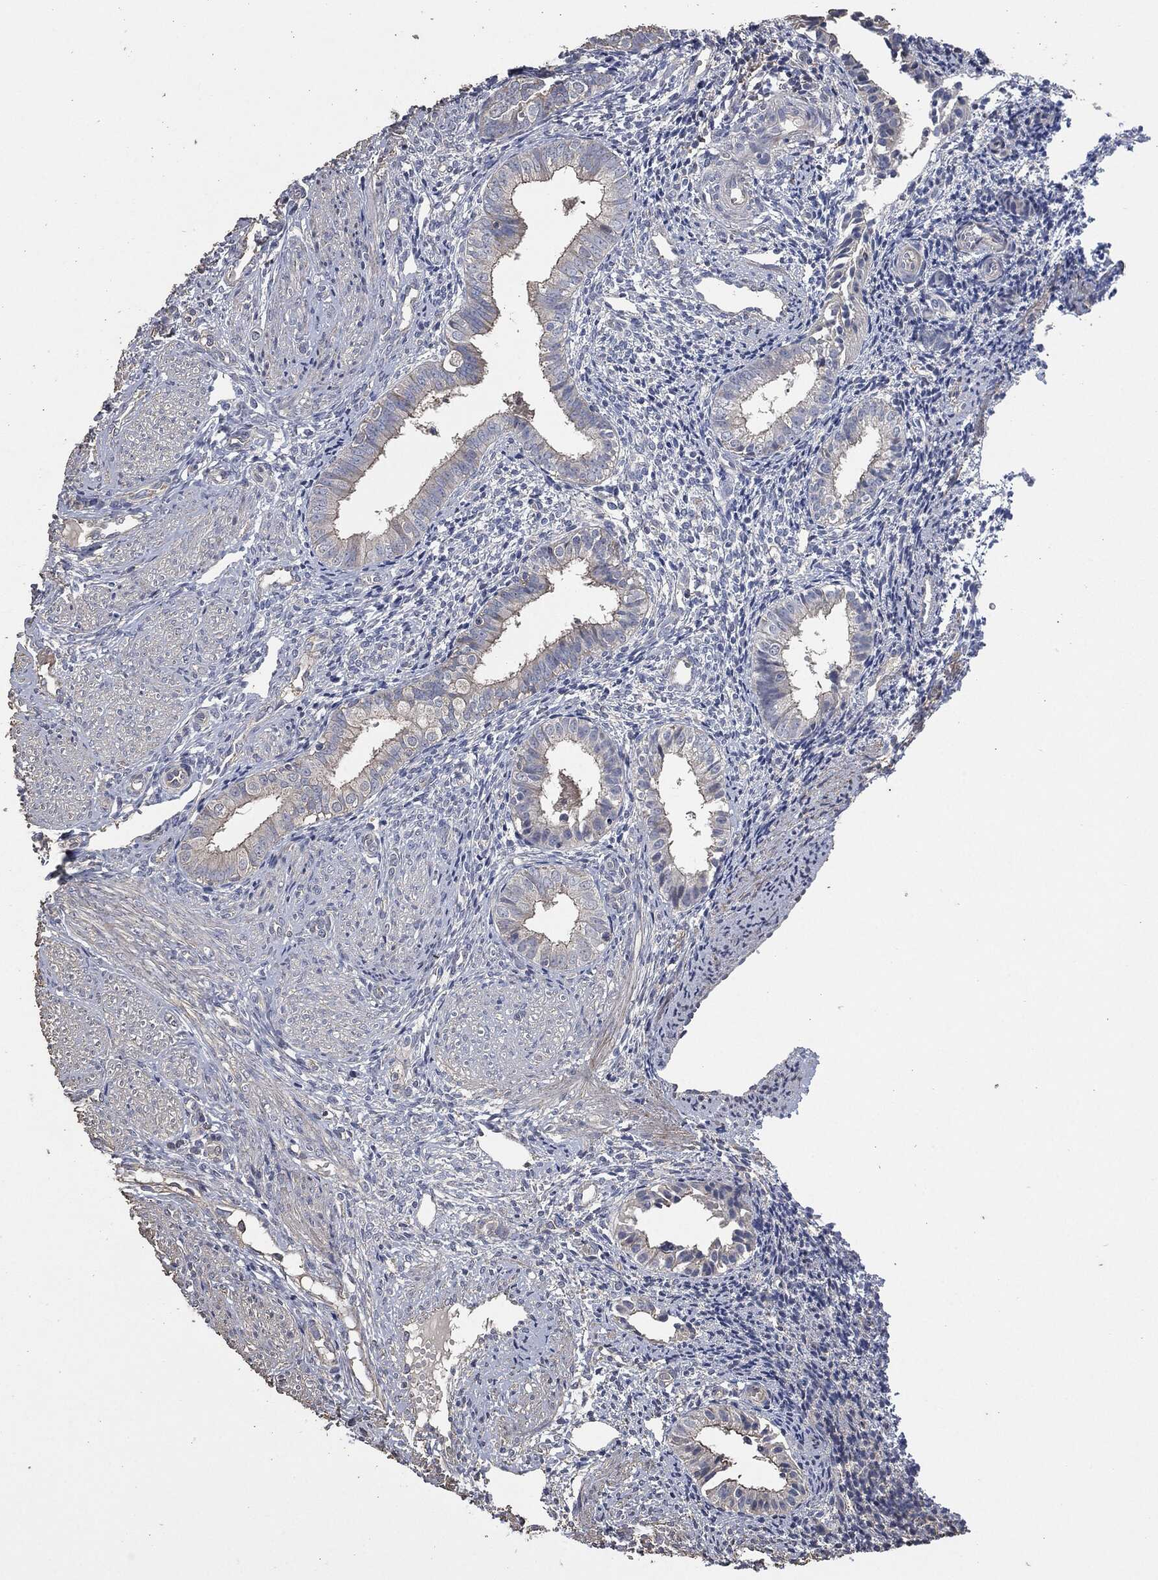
{"staining": {"intensity": "negative", "quantity": "none", "location": "none"}, "tissue": "endometrium", "cell_type": "Cells in endometrial stroma", "image_type": "normal", "snomed": [{"axis": "morphology", "description": "Normal tissue, NOS"}, {"axis": "topography", "description": "Endometrium"}], "caption": "Immunohistochemistry (IHC) image of unremarkable endometrium: endometrium stained with DAB shows no significant protein expression in cells in endometrial stroma.", "gene": "MSLN", "patient": {"sex": "female", "age": 47}}